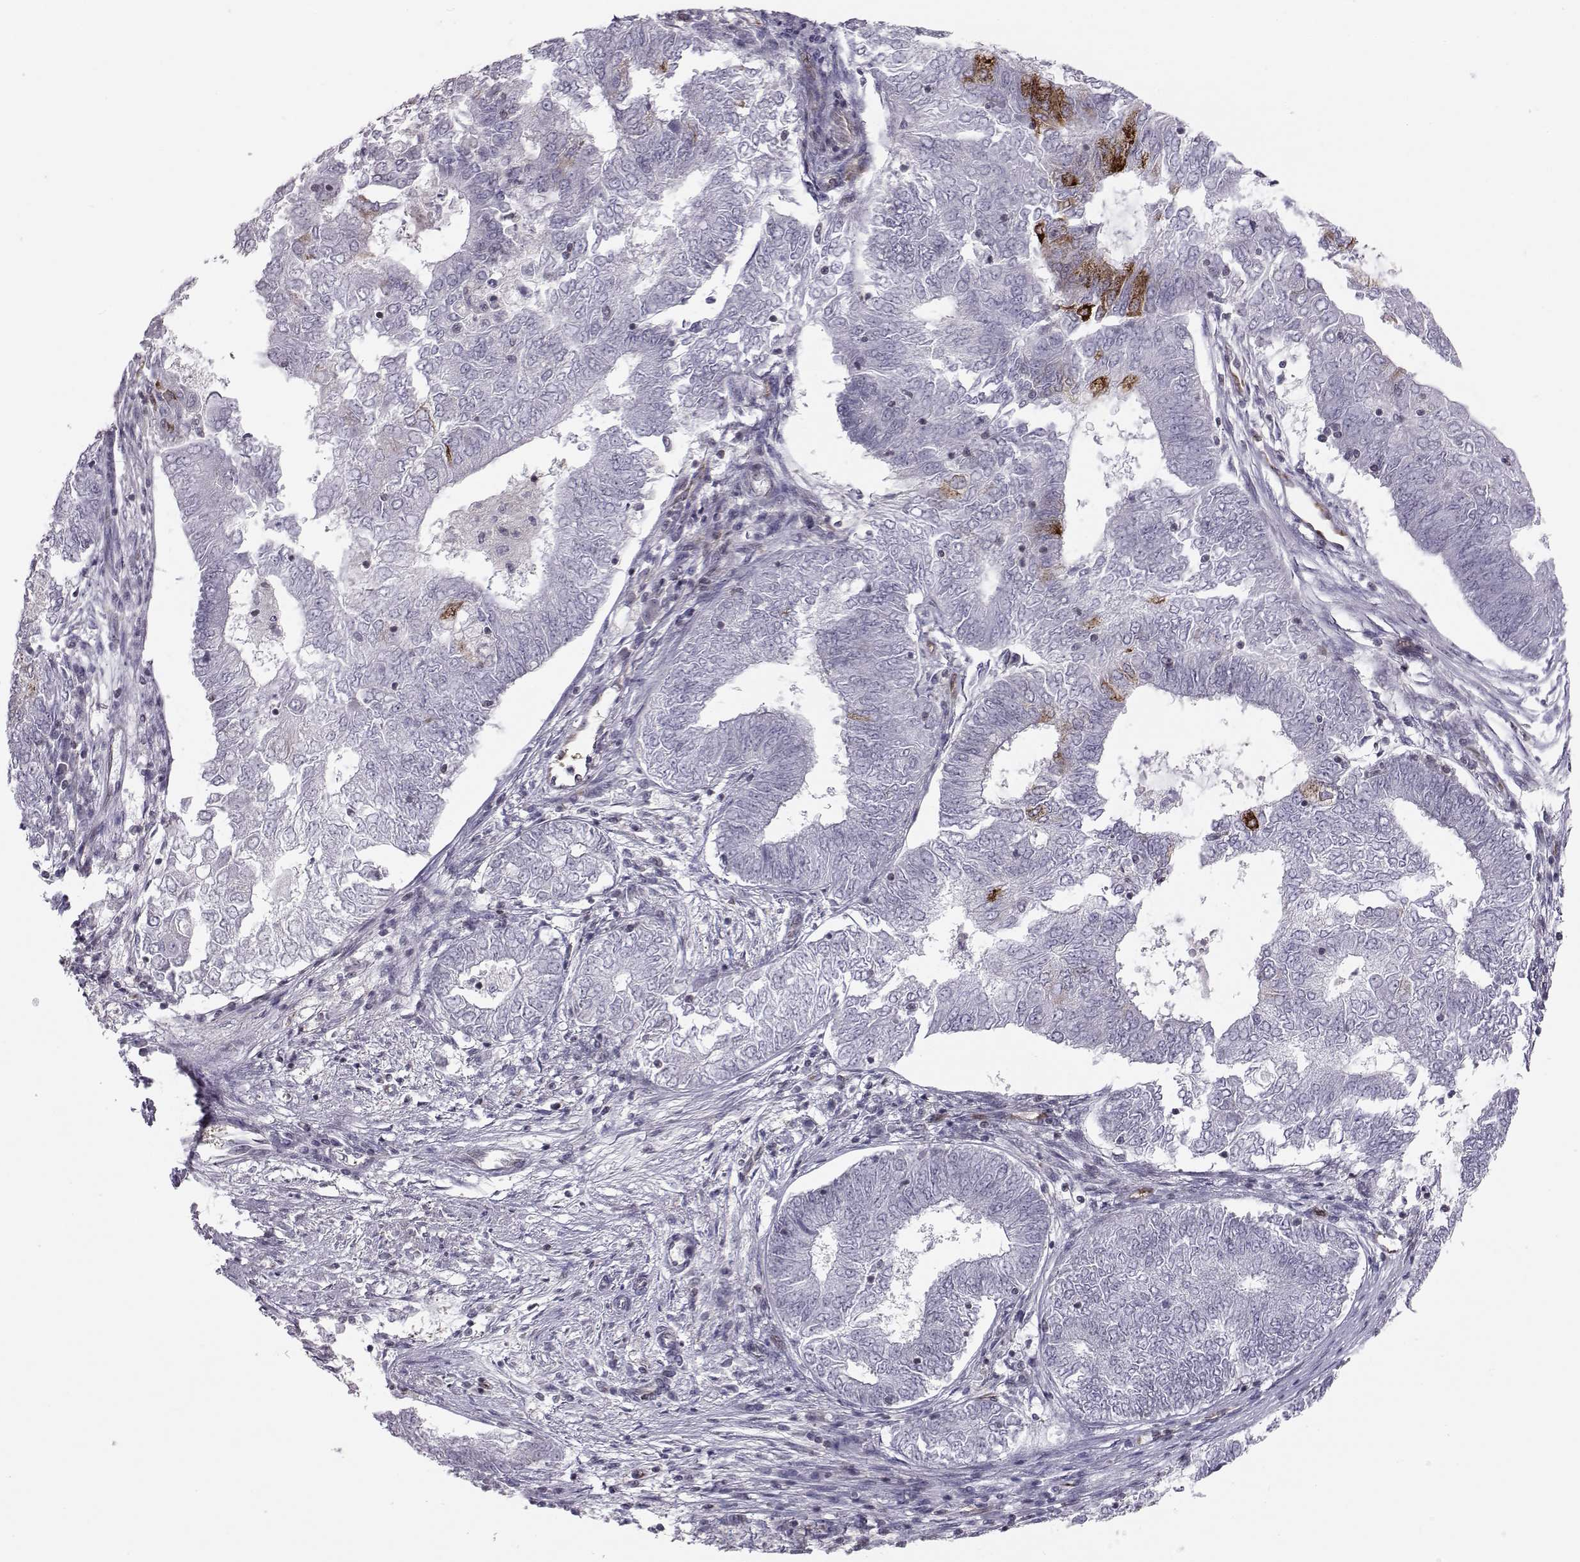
{"staining": {"intensity": "strong", "quantity": "<25%", "location": "cytoplasmic/membranous"}, "tissue": "endometrial cancer", "cell_type": "Tumor cells", "image_type": "cancer", "snomed": [{"axis": "morphology", "description": "Adenocarcinoma, NOS"}, {"axis": "topography", "description": "Endometrium"}], "caption": "DAB immunohistochemical staining of human adenocarcinoma (endometrial) shows strong cytoplasmic/membranous protein staining in approximately <25% of tumor cells.", "gene": "KIF13B", "patient": {"sex": "female", "age": 62}}